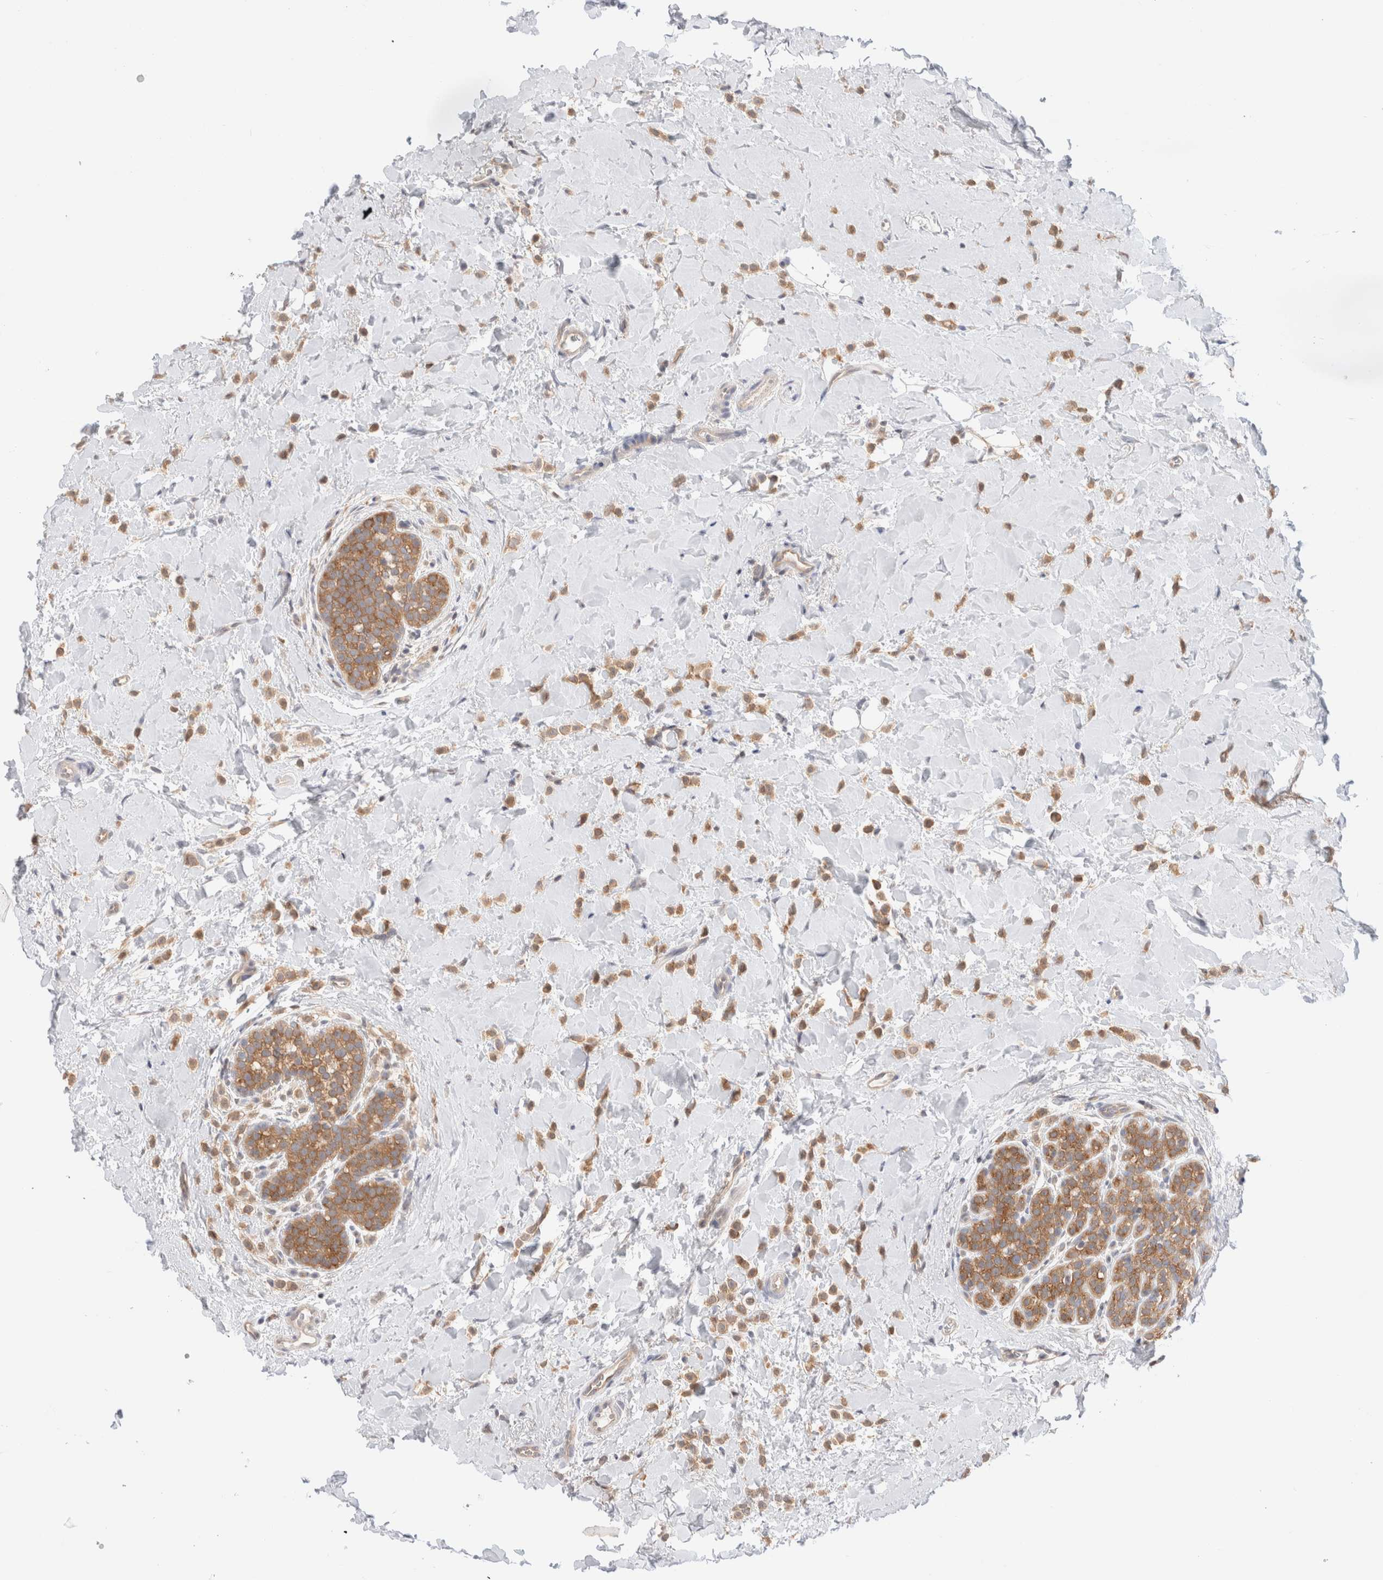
{"staining": {"intensity": "moderate", "quantity": ">75%", "location": "cytoplasmic/membranous"}, "tissue": "breast cancer", "cell_type": "Tumor cells", "image_type": "cancer", "snomed": [{"axis": "morphology", "description": "Normal tissue, NOS"}, {"axis": "morphology", "description": "Lobular carcinoma"}, {"axis": "topography", "description": "Breast"}], "caption": "A photomicrograph of human breast lobular carcinoma stained for a protein demonstrates moderate cytoplasmic/membranous brown staining in tumor cells. (brown staining indicates protein expression, while blue staining denotes nuclei).", "gene": "C17orf97", "patient": {"sex": "female", "age": 50}}